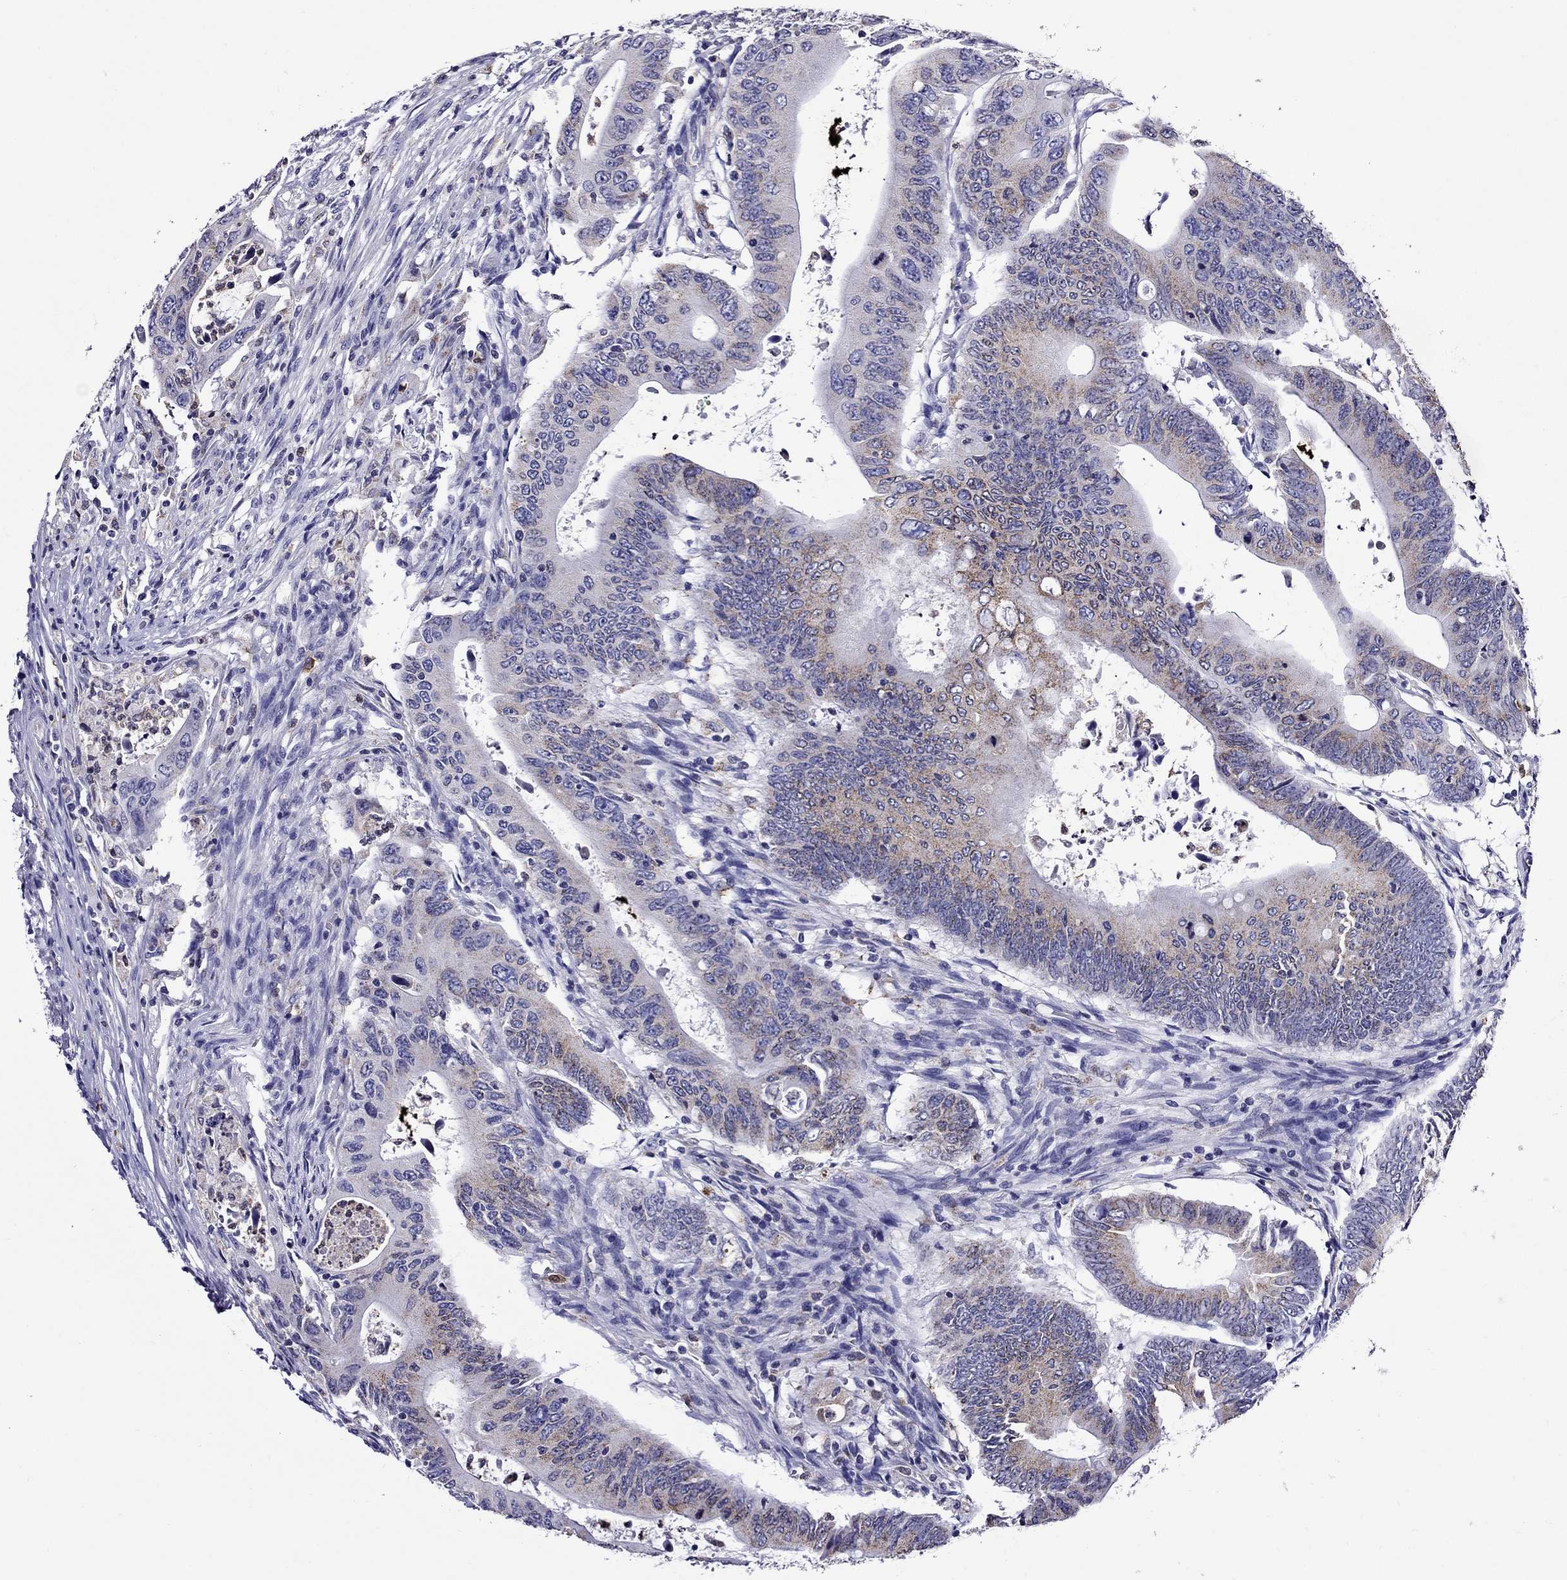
{"staining": {"intensity": "weak", "quantity": "25%-75%", "location": "cytoplasmic/membranous"}, "tissue": "colorectal cancer", "cell_type": "Tumor cells", "image_type": "cancer", "snomed": [{"axis": "morphology", "description": "Adenocarcinoma, NOS"}, {"axis": "topography", "description": "Colon"}], "caption": "Protein expression analysis of colorectal cancer reveals weak cytoplasmic/membranous expression in approximately 25%-75% of tumor cells.", "gene": "SCG2", "patient": {"sex": "female", "age": 90}}